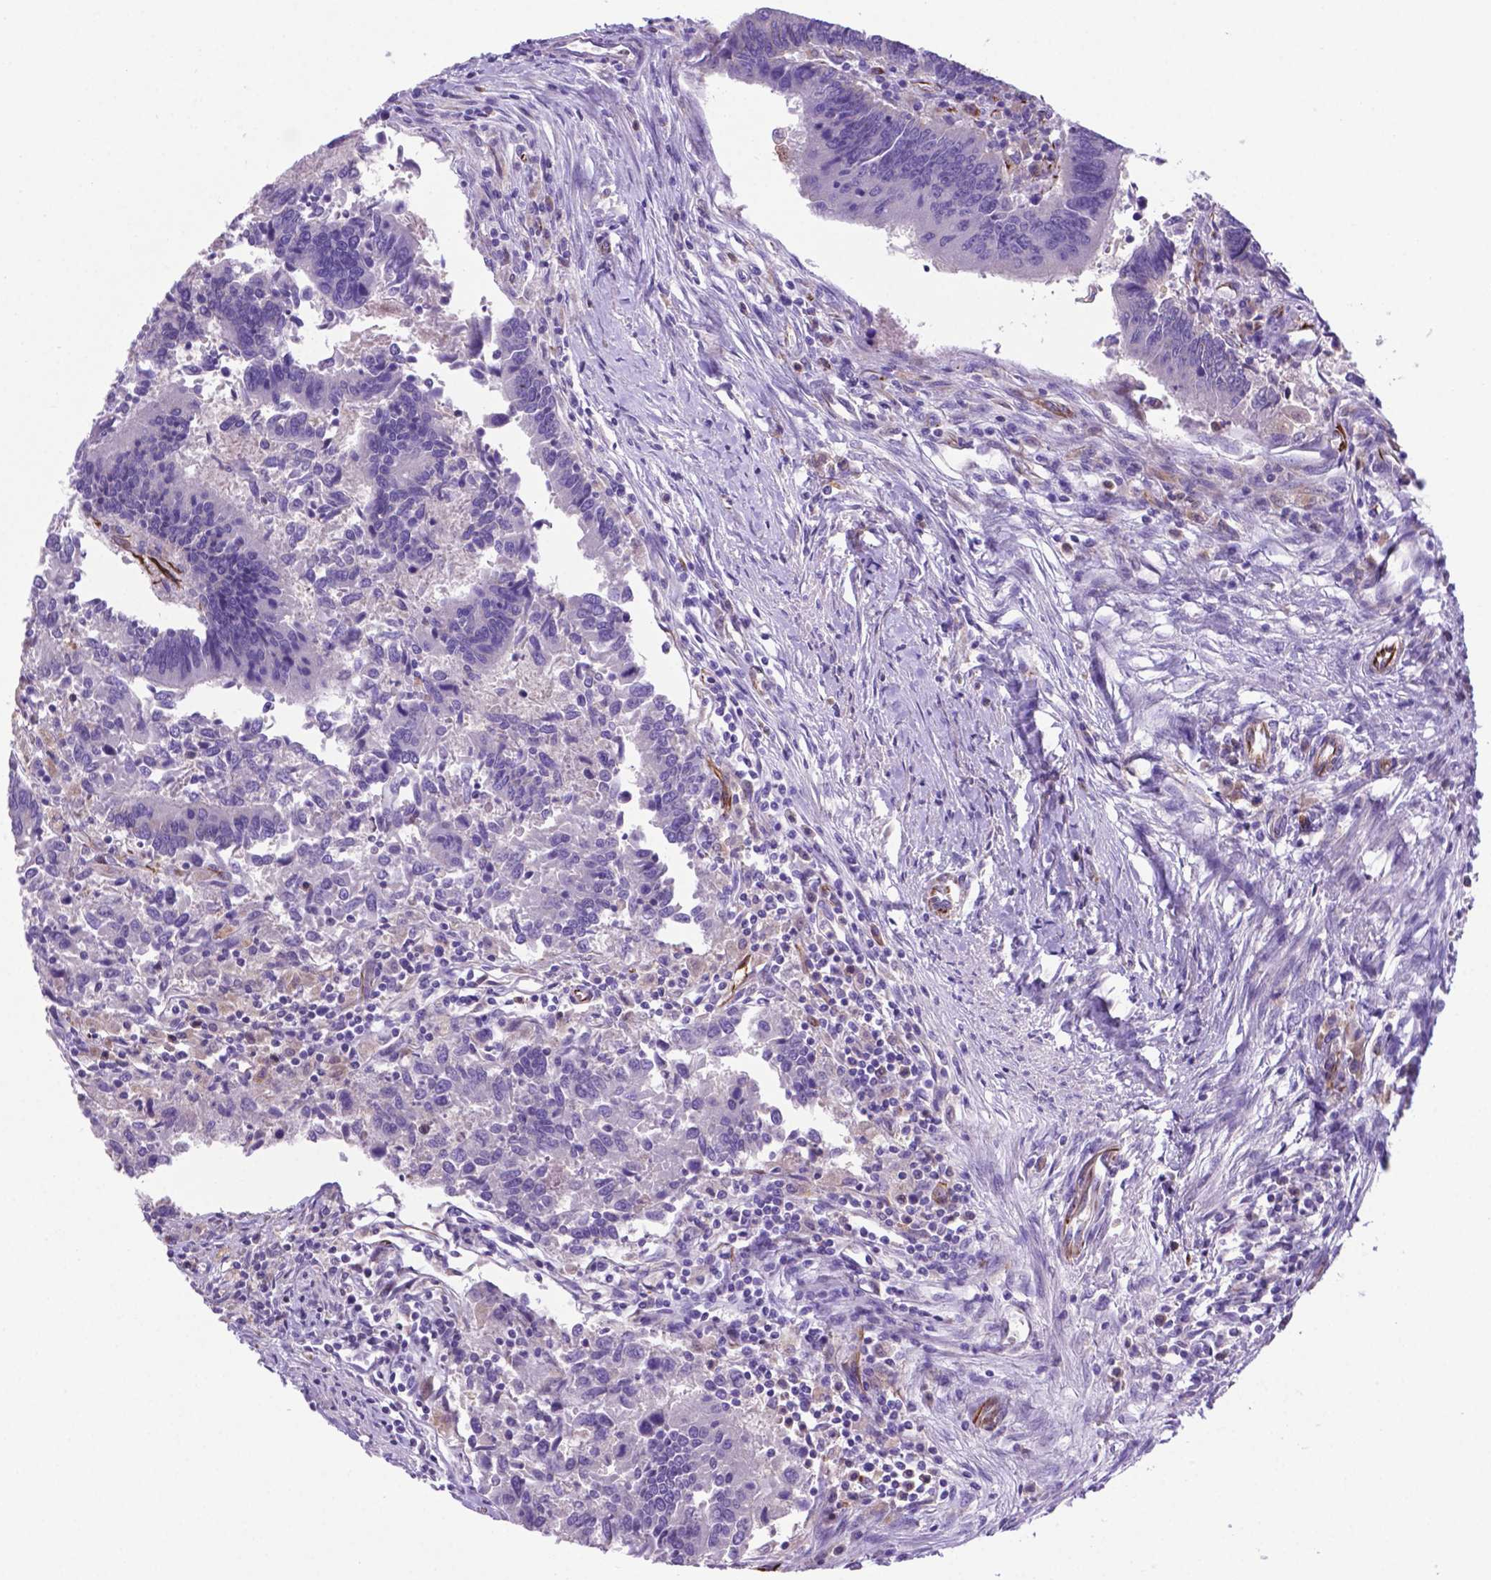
{"staining": {"intensity": "negative", "quantity": "none", "location": "none"}, "tissue": "colorectal cancer", "cell_type": "Tumor cells", "image_type": "cancer", "snomed": [{"axis": "morphology", "description": "Adenocarcinoma, NOS"}, {"axis": "topography", "description": "Colon"}], "caption": "This is an IHC image of colorectal cancer (adenocarcinoma). There is no positivity in tumor cells.", "gene": "LZTR1", "patient": {"sex": "female", "age": 67}}